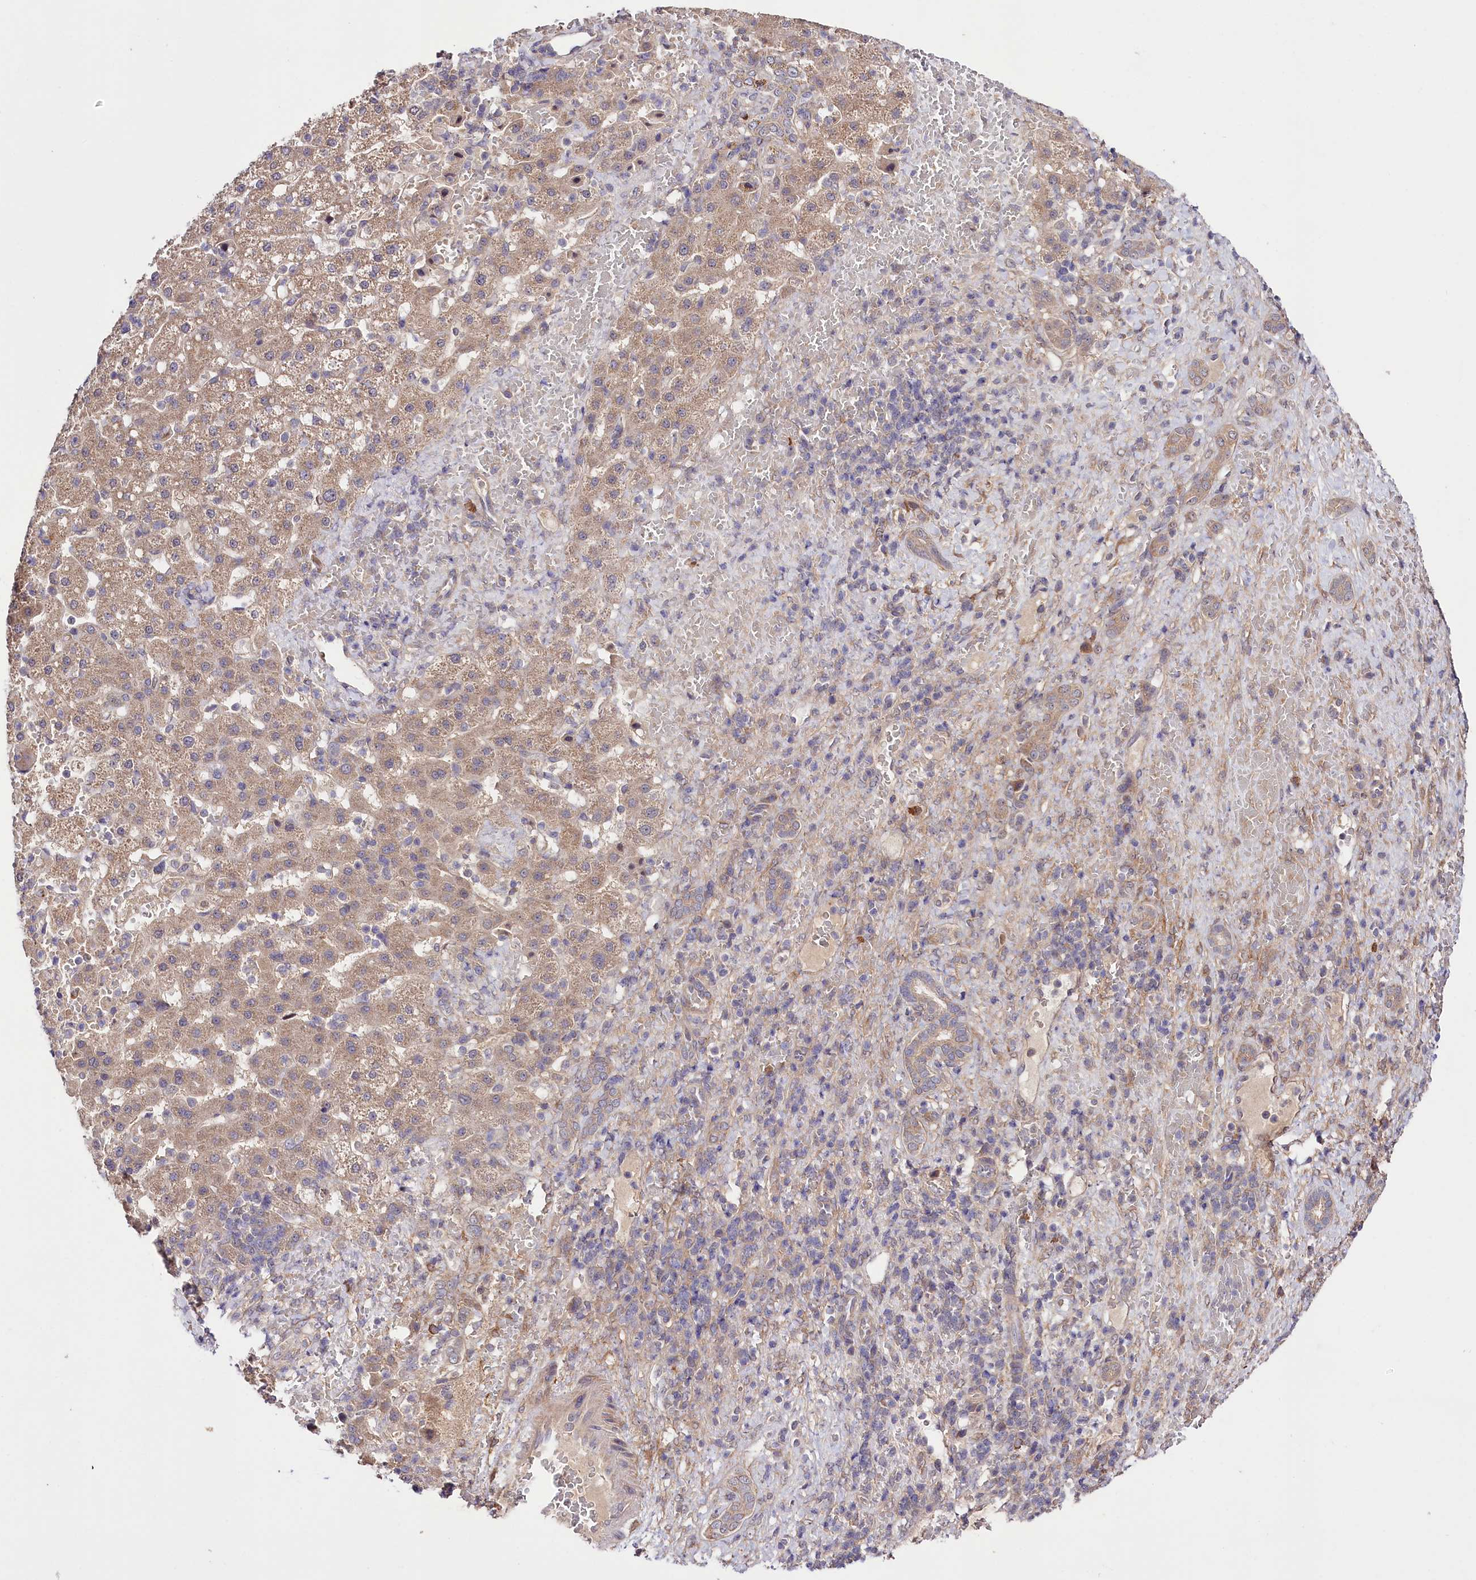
{"staining": {"intensity": "moderate", "quantity": ">75%", "location": "cytoplasmic/membranous"}, "tissue": "liver cancer", "cell_type": "Tumor cells", "image_type": "cancer", "snomed": [{"axis": "morphology", "description": "Normal tissue, NOS"}, {"axis": "morphology", "description": "Carcinoma, Hepatocellular, NOS"}, {"axis": "topography", "description": "Liver"}], "caption": "Immunohistochemistry (IHC) (DAB (3,3'-diaminobenzidine)) staining of liver cancer exhibits moderate cytoplasmic/membranous protein staining in approximately >75% of tumor cells.", "gene": "PHLDB1", "patient": {"sex": "male", "age": 57}}